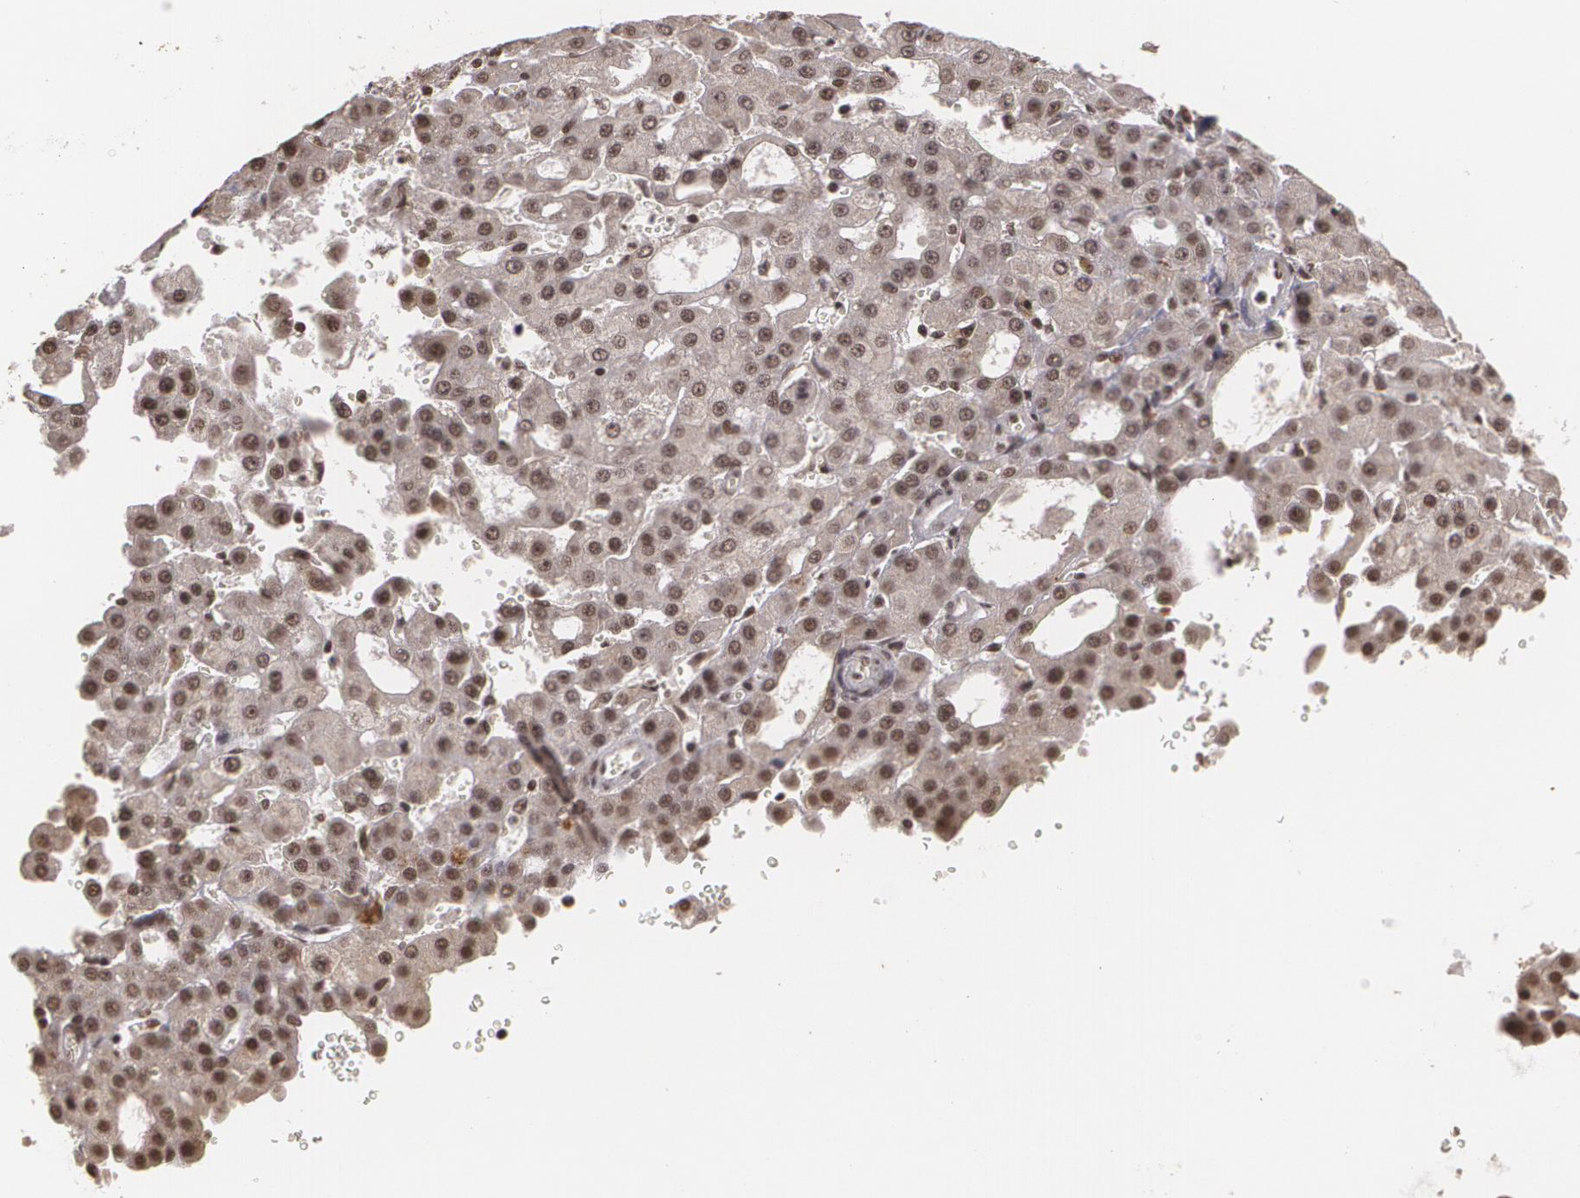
{"staining": {"intensity": "moderate", "quantity": ">75%", "location": "cytoplasmic/membranous,nuclear"}, "tissue": "liver cancer", "cell_type": "Tumor cells", "image_type": "cancer", "snomed": [{"axis": "morphology", "description": "Carcinoma, Hepatocellular, NOS"}, {"axis": "topography", "description": "Liver"}], "caption": "A high-resolution histopathology image shows IHC staining of liver hepatocellular carcinoma, which shows moderate cytoplasmic/membranous and nuclear positivity in approximately >75% of tumor cells. (Stains: DAB in brown, nuclei in blue, Microscopy: brightfield microscopy at high magnification).", "gene": "RXRB", "patient": {"sex": "male", "age": 47}}